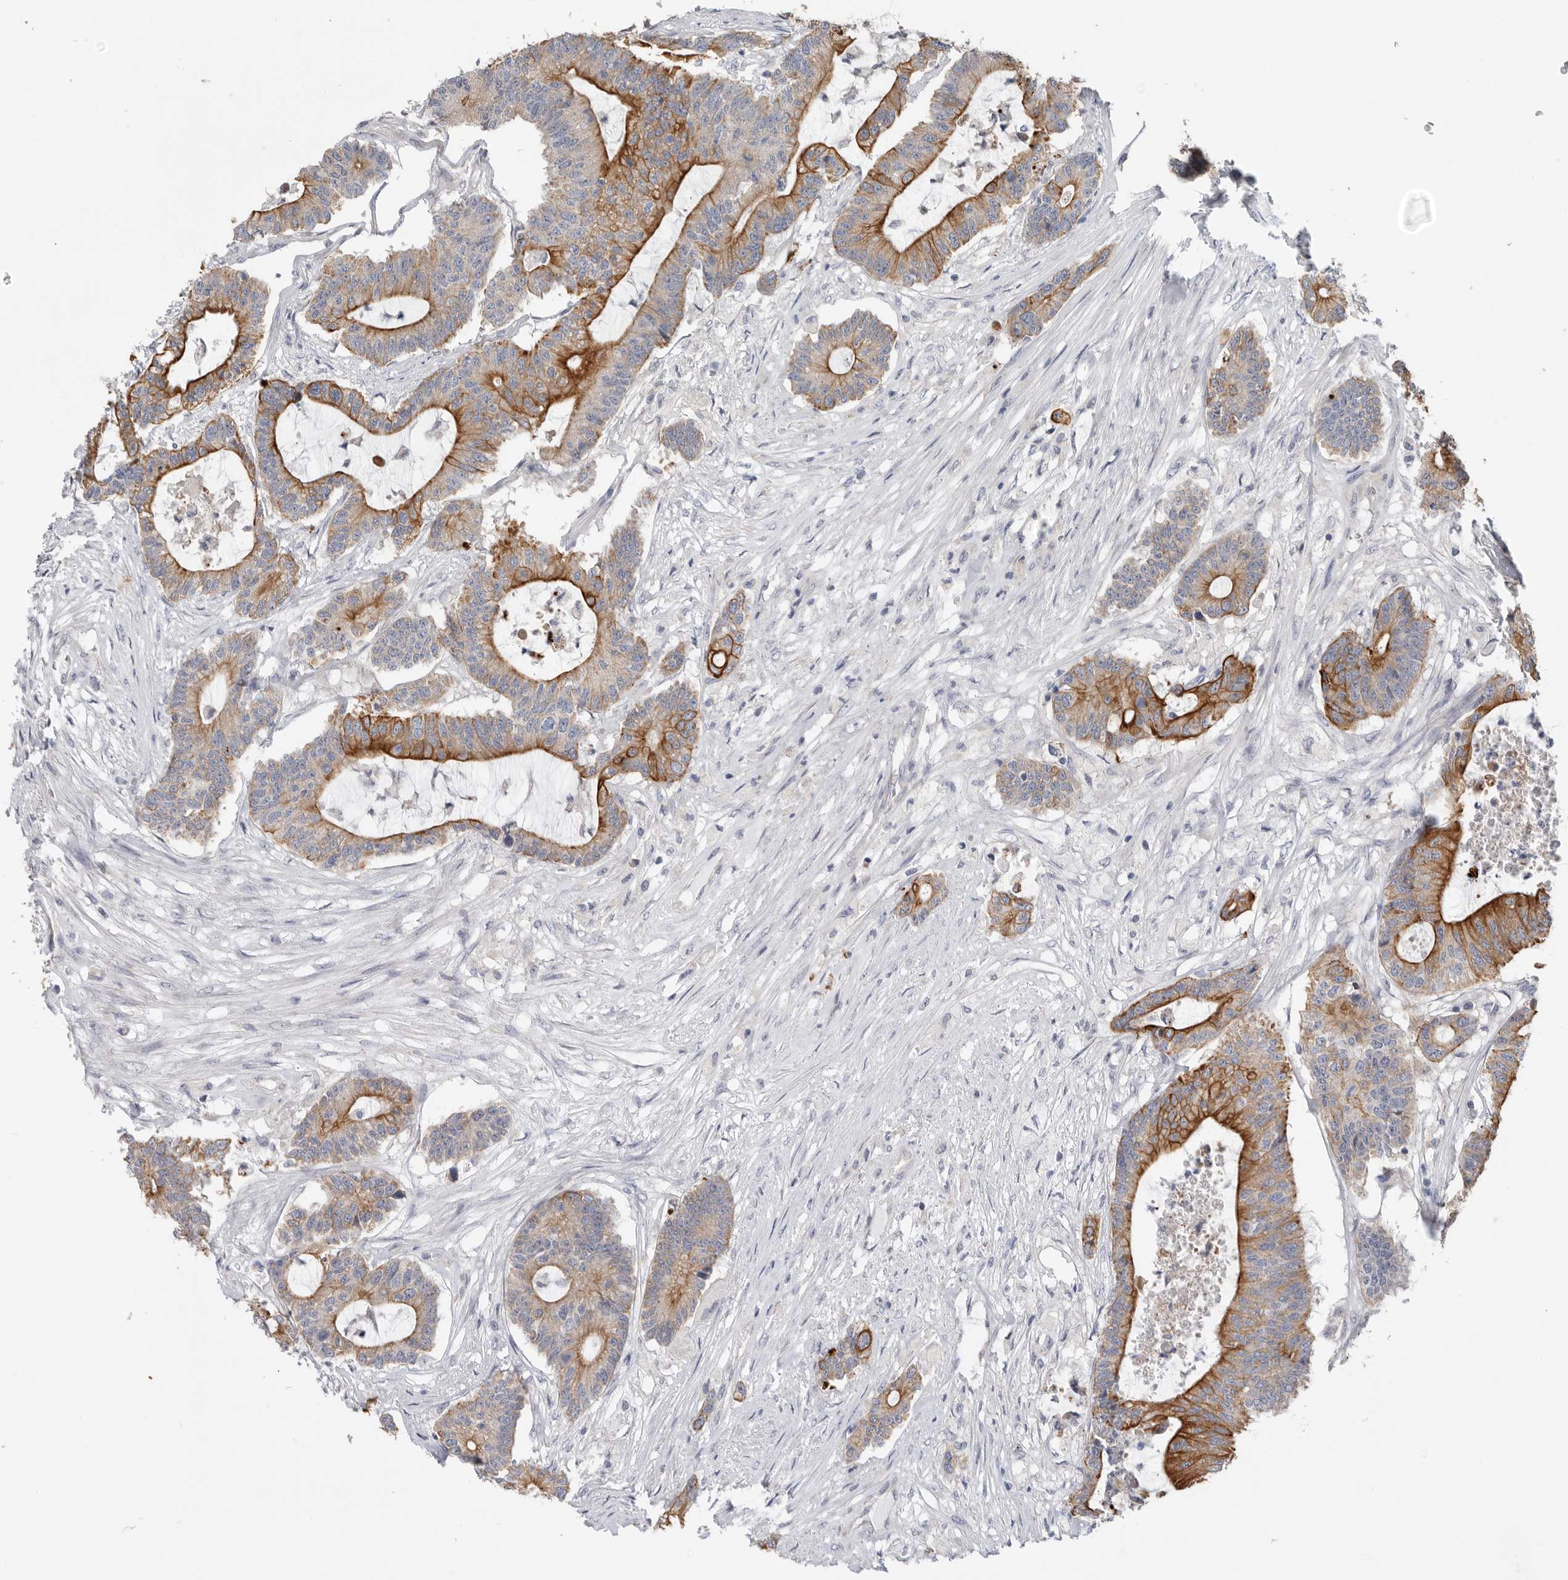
{"staining": {"intensity": "strong", "quantity": "25%-75%", "location": "cytoplasmic/membranous"}, "tissue": "colorectal cancer", "cell_type": "Tumor cells", "image_type": "cancer", "snomed": [{"axis": "morphology", "description": "Adenocarcinoma, NOS"}, {"axis": "topography", "description": "Colon"}], "caption": "Protein analysis of adenocarcinoma (colorectal) tissue exhibits strong cytoplasmic/membranous staining in approximately 25%-75% of tumor cells. (DAB (3,3'-diaminobenzidine) IHC with brightfield microscopy, high magnification).", "gene": "MTFR1L", "patient": {"sex": "female", "age": 84}}